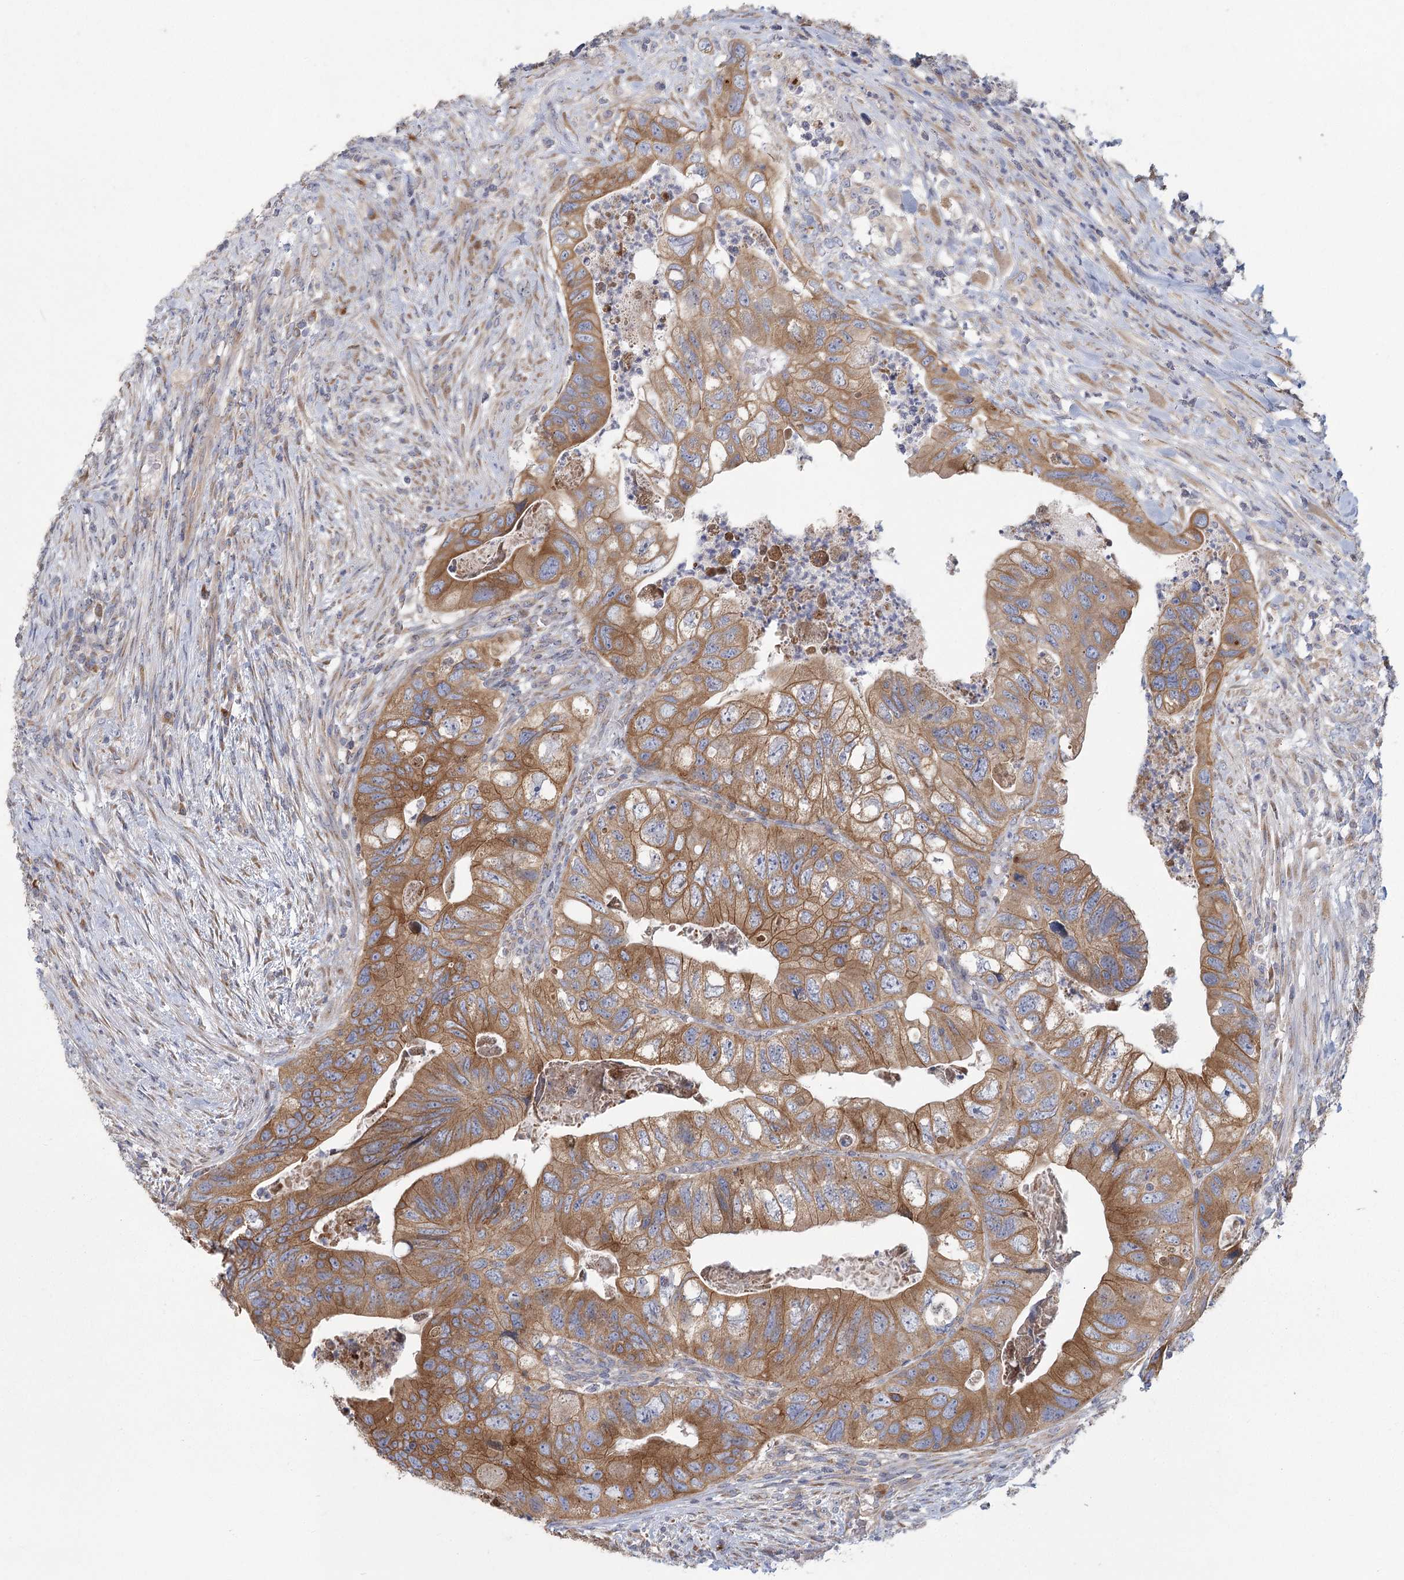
{"staining": {"intensity": "moderate", "quantity": ">75%", "location": "cytoplasmic/membranous"}, "tissue": "colorectal cancer", "cell_type": "Tumor cells", "image_type": "cancer", "snomed": [{"axis": "morphology", "description": "Adenocarcinoma, NOS"}, {"axis": "topography", "description": "Rectum"}], "caption": "Colorectal cancer stained with immunohistochemistry displays moderate cytoplasmic/membranous expression in about >75% of tumor cells.", "gene": "CNTLN", "patient": {"sex": "male", "age": 63}}